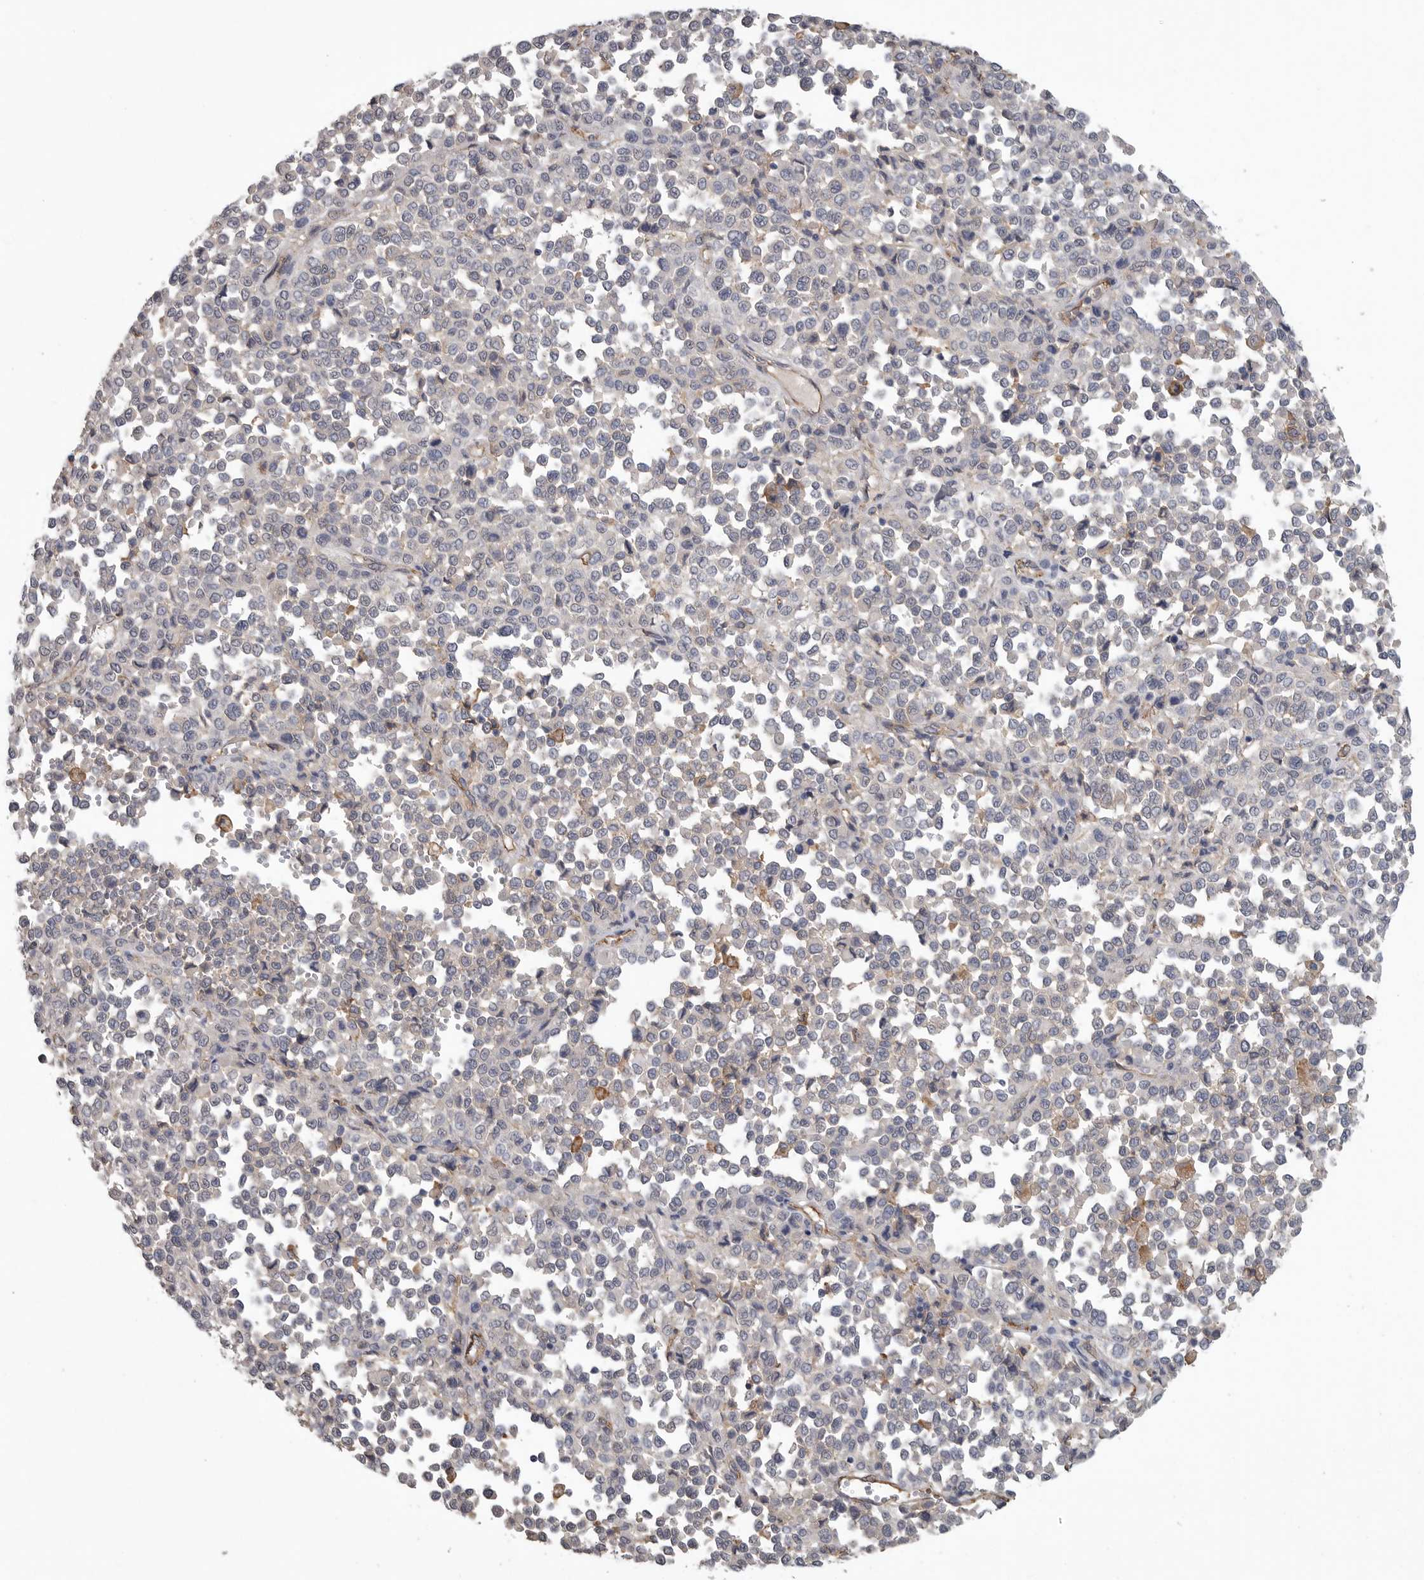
{"staining": {"intensity": "negative", "quantity": "none", "location": "none"}, "tissue": "melanoma", "cell_type": "Tumor cells", "image_type": "cancer", "snomed": [{"axis": "morphology", "description": "Malignant melanoma, Metastatic site"}, {"axis": "topography", "description": "Pancreas"}], "caption": "Tumor cells show no significant staining in malignant melanoma (metastatic site).", "gene": "NECTIN2", "patient": {"sex": "female", "age": 30}}